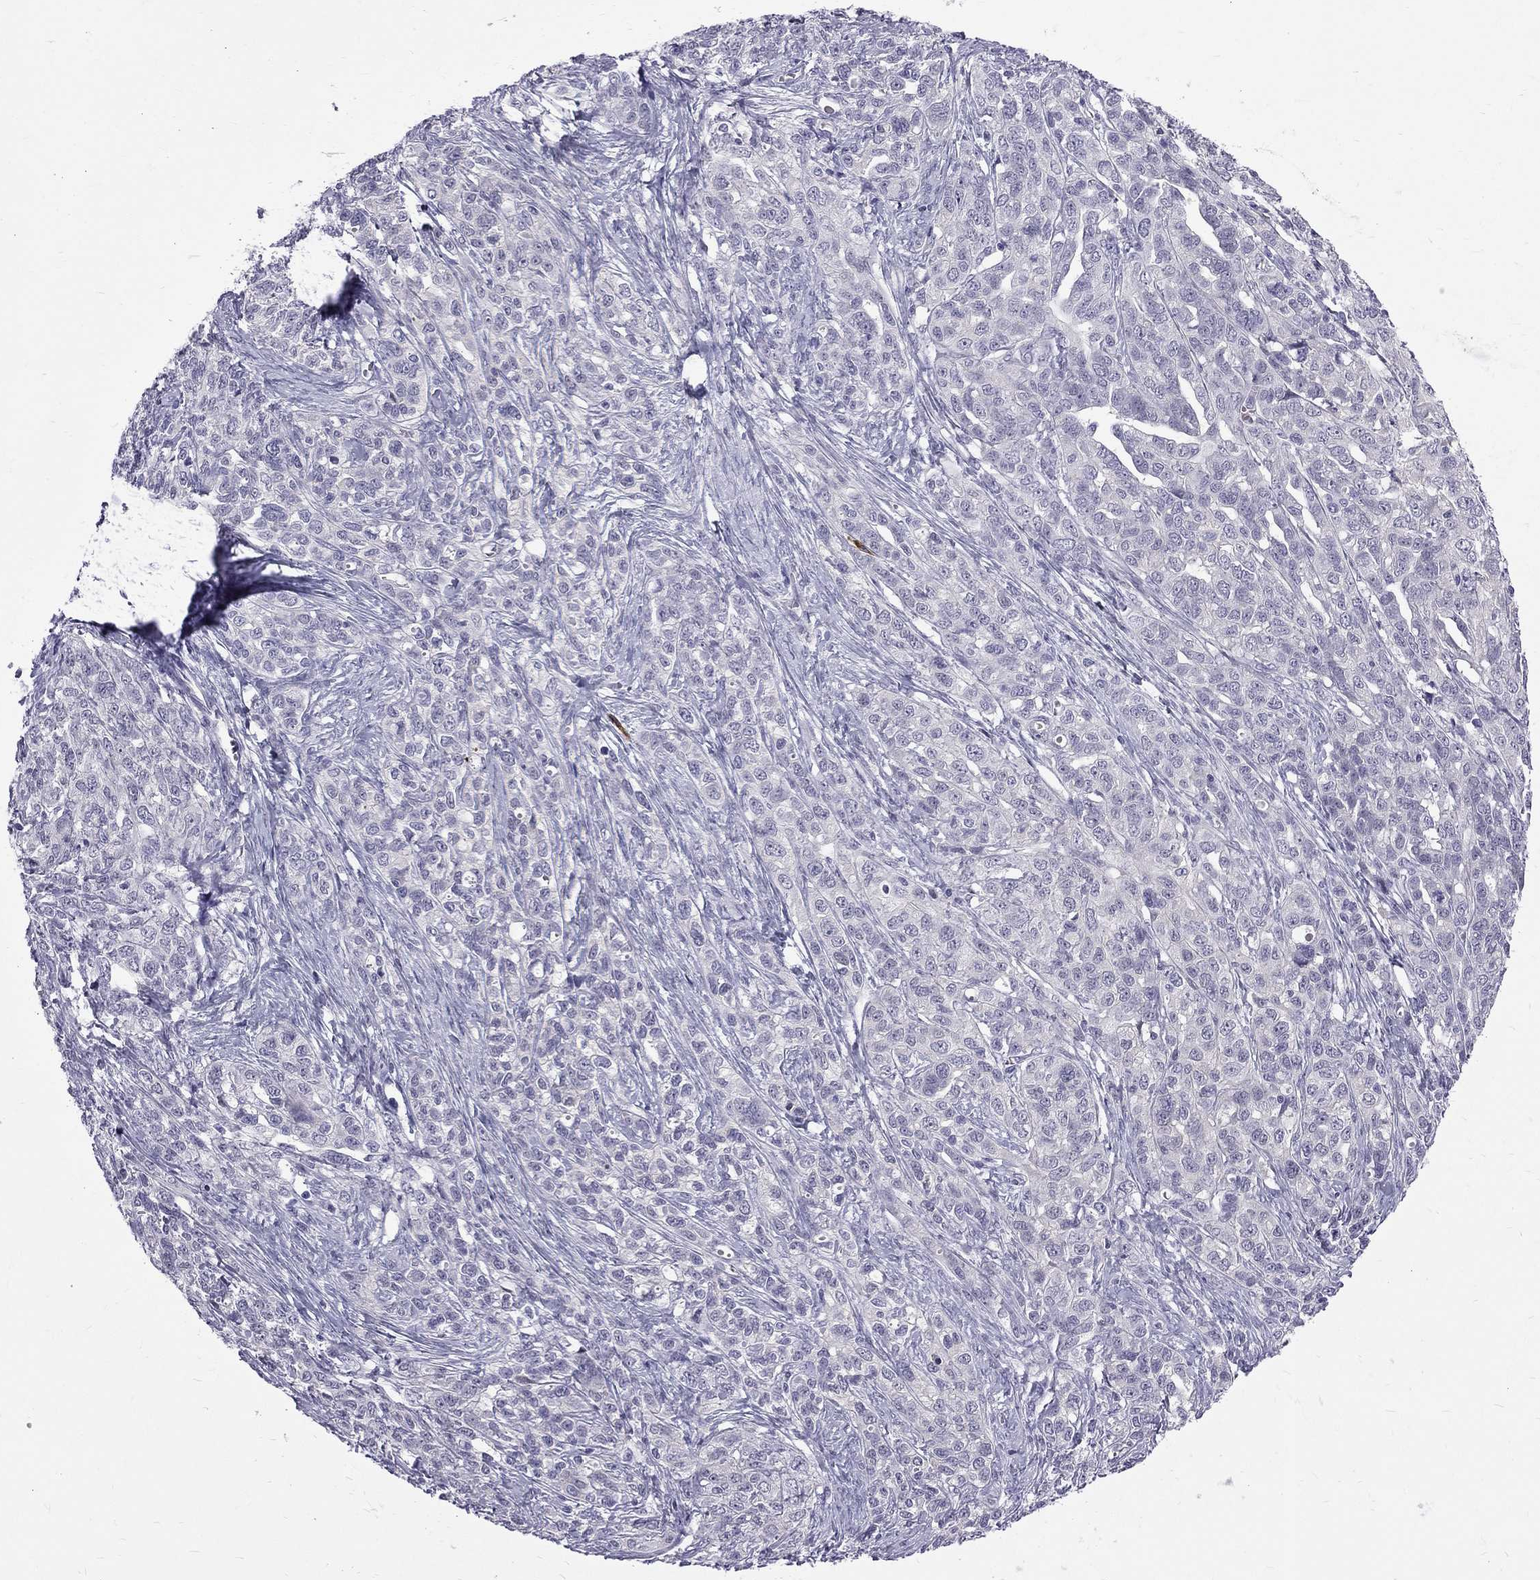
{"staining": {"intensity": "negative", "quantity": "none", "location": "none"}, "tissue": "ovarian cancer", "cell_type": "Tumor cells", "image_type": "cancer", "snomed": [{"axis": "morphology", "description": "Cystadenocarcinoma, serous, NOS"}, {"axis": "topography", "description": "Ovary"}], "caption": "Ovarian cancer stained for a protein using immunohistochemistry reveals no expression tumor cells.", "gene": "RTL9", "patient": {"sex": "female", "age": 71}}